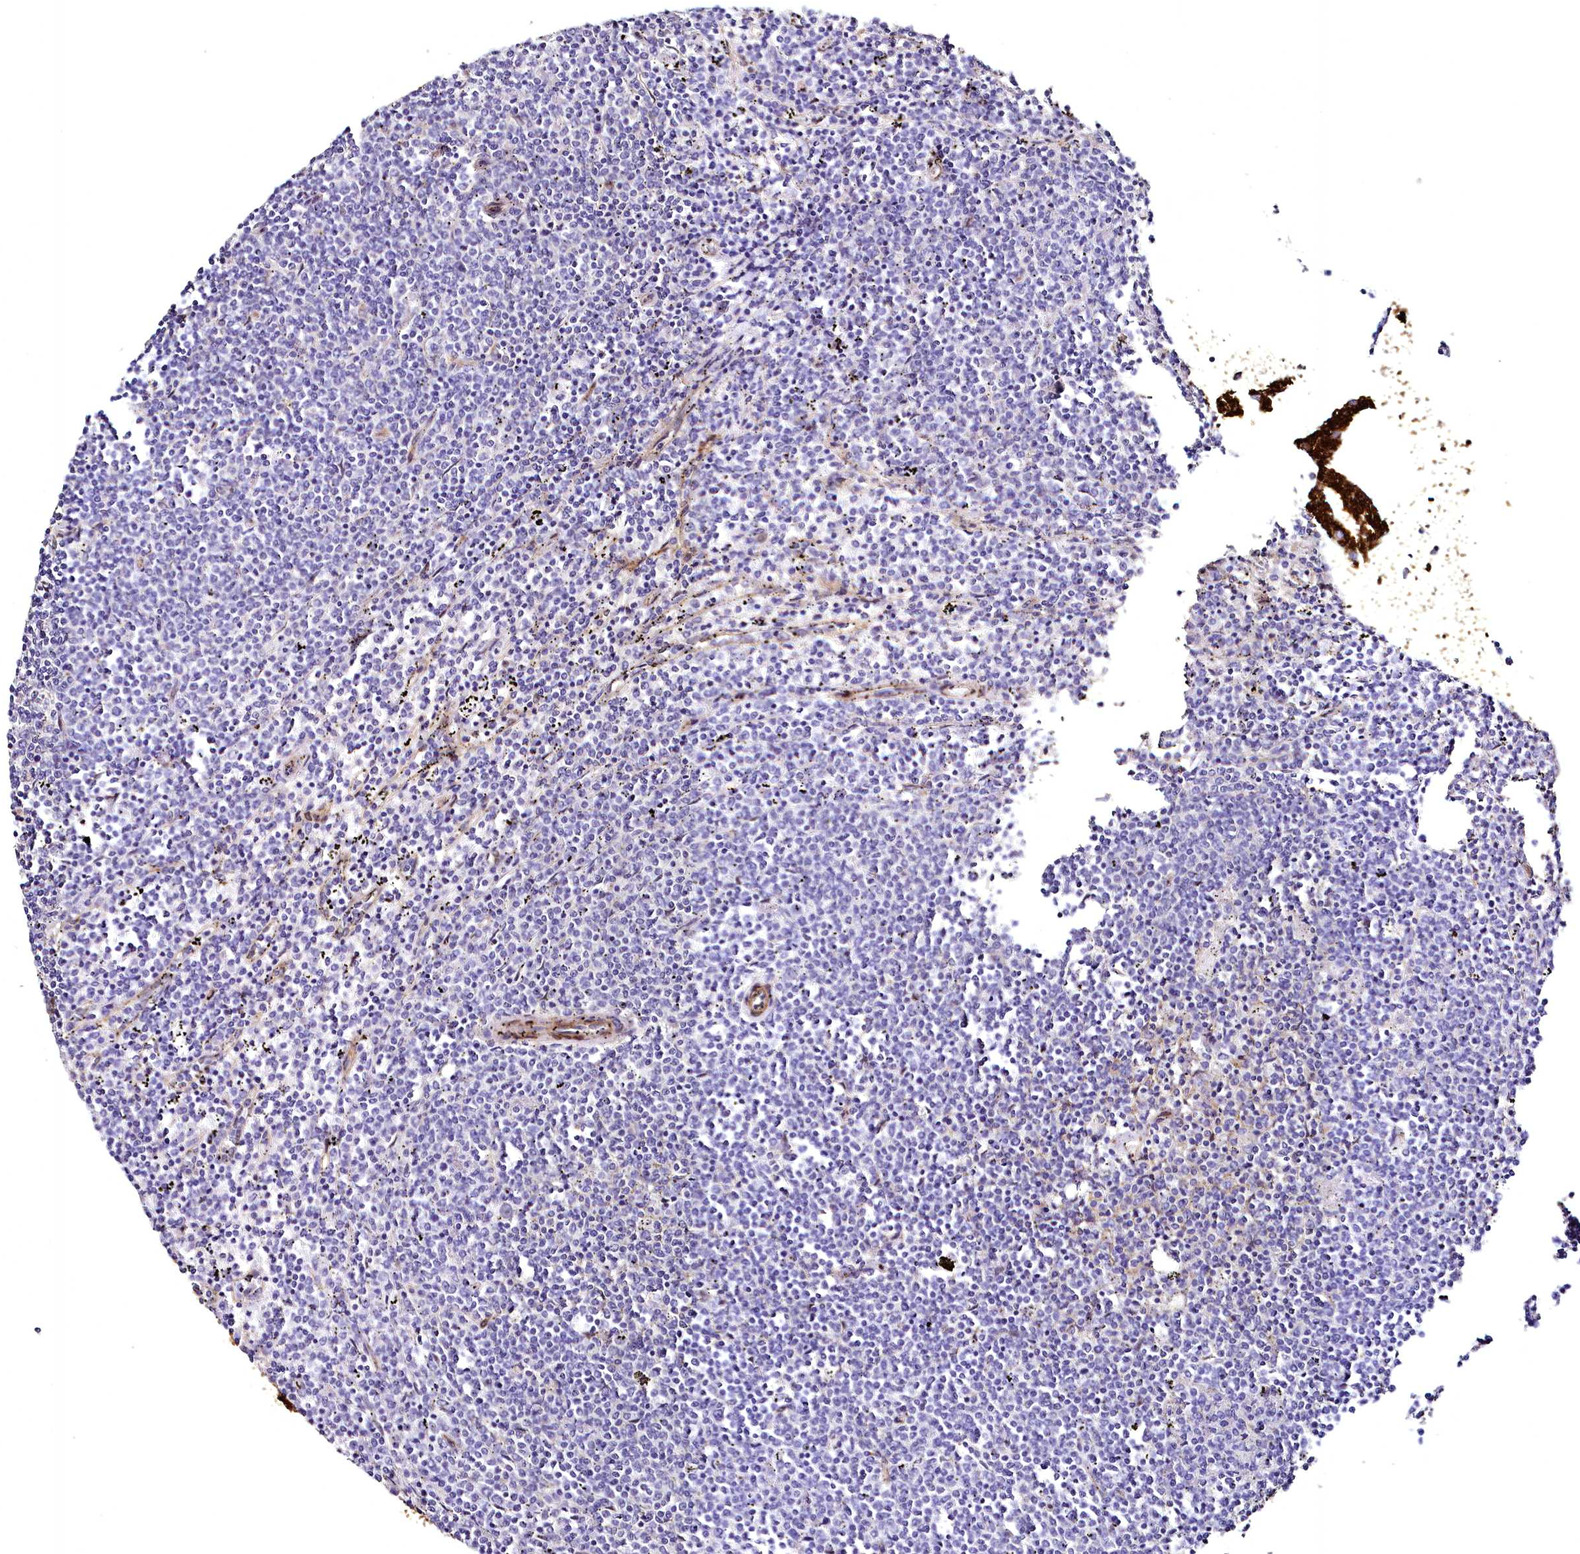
{"staining": {"intensity": "negative", "quantity": "none", "location": "none"}, "tissue": "lymphoma", "cell_type": "Tumor cells", "image_type": "cancer", "snomed": [{"axis": "morphology", "description": "Malignant lymphoma, non-Hodgkin's type, Low grade"}, {"axis": "topography", "description": "Spleen"}], "caption": "IHC of human malignant lymphoma, non-Hodgkin's type (low-grade) exhibits no expression in tumor cells. (DAB (3,3'-diaminobenzidine) immunohistochemistry with hematoxylin counter stain).", "gene": "STXBP1", "patient": {"sex": "female", "age": 50}}